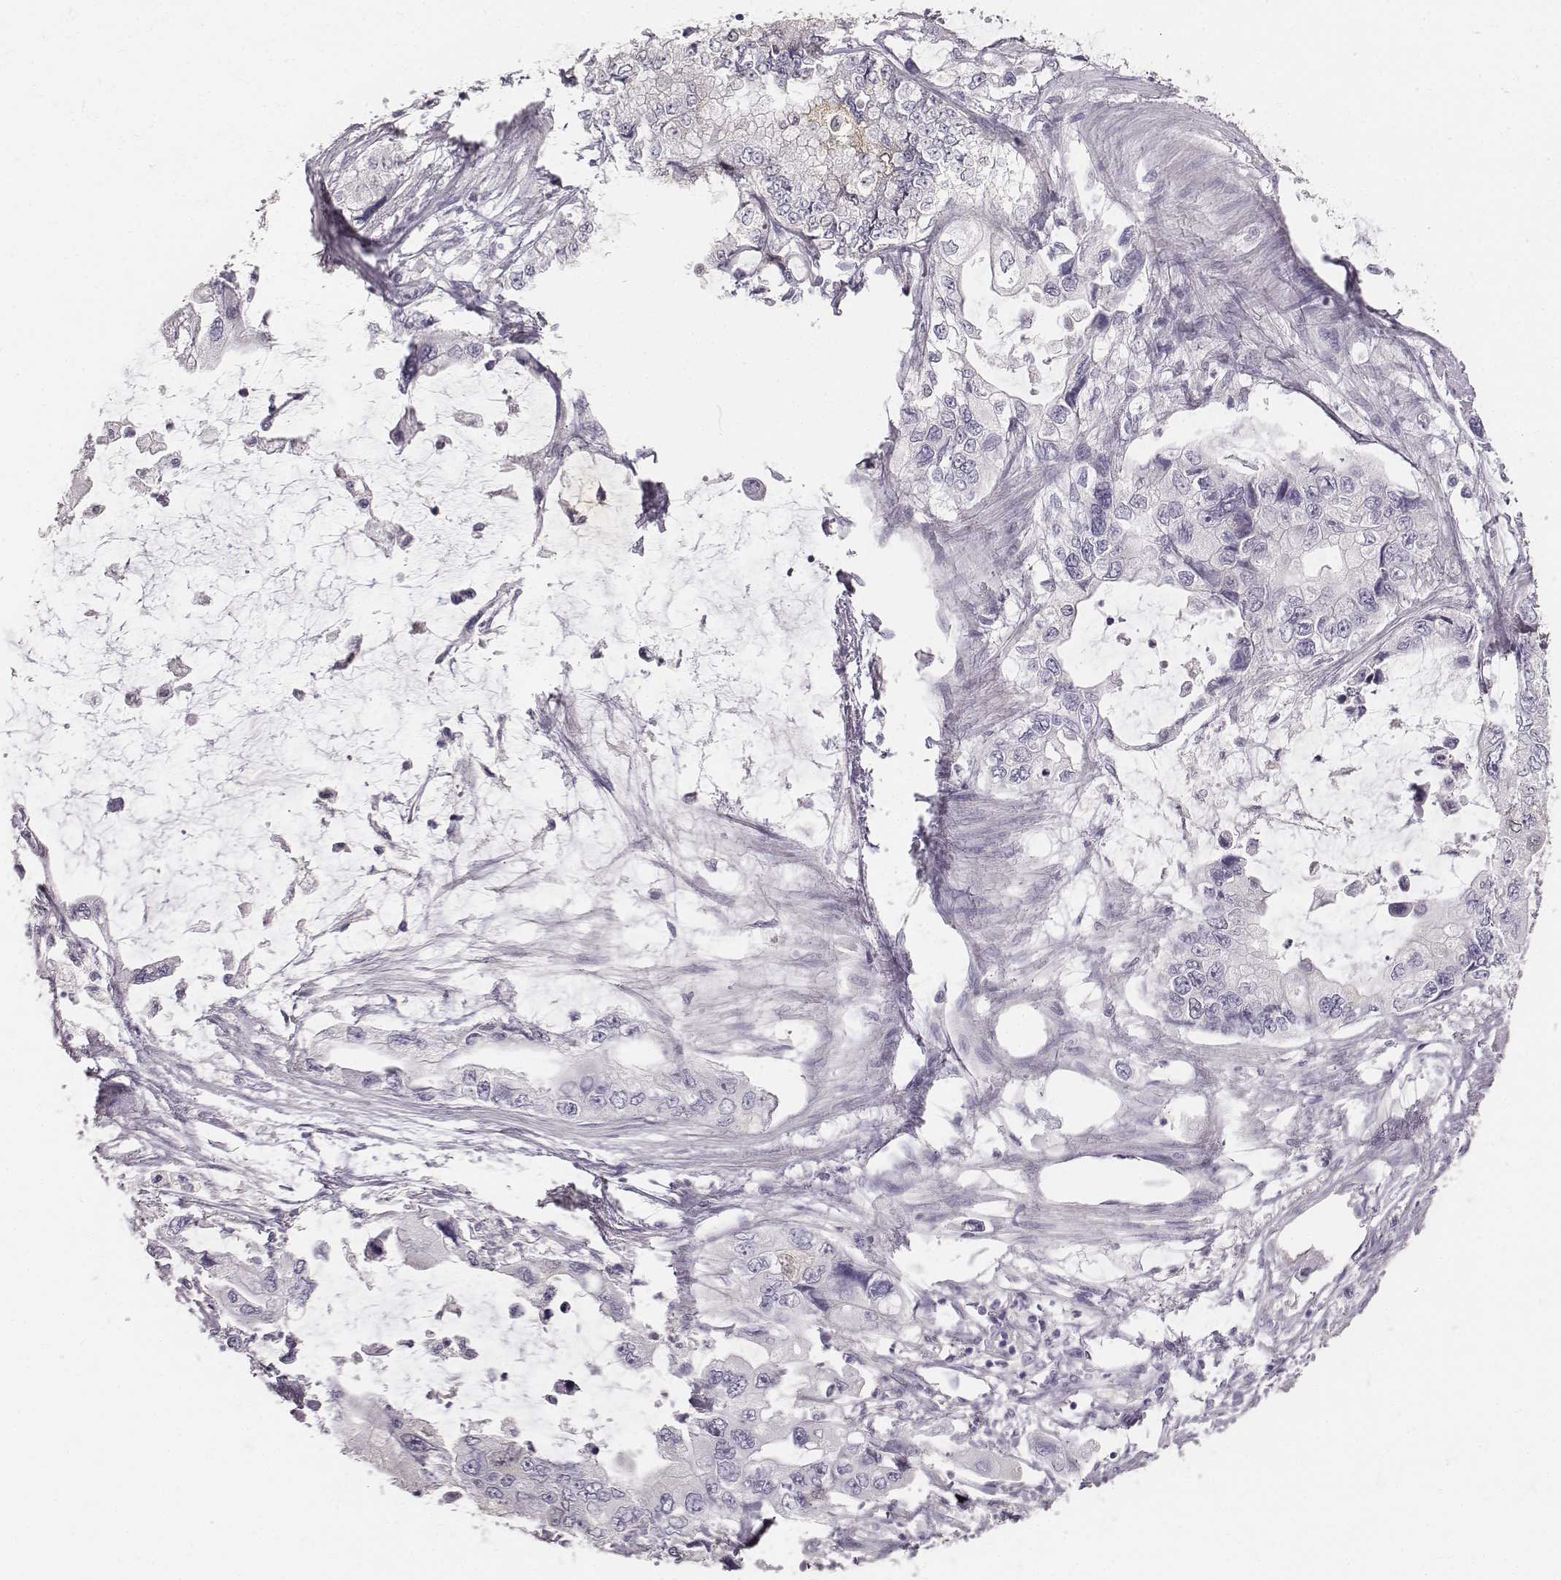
{"staining": {"intensity": "negative", "quantity": "none", "location": "none"}, "tissue": "stomach cancer", "cell_type": "Tumor cells", "image_type": "cancer", "snomed": [{"axis": "morphology", "description": "Adenocarcinoma, NOS"}, {"axis": "topography", "description": "Pancreas"}, {"axis": "topography", "description": "Stomach, upper"}, {"axis": "topography", "description": "Stomach"}], "caption": "The micrograph reveals no staining of tumor cells in stomach cancer (adenocarcinoma).", "gene": "PBK", "patient": {"sex": "male", "age": 77}}